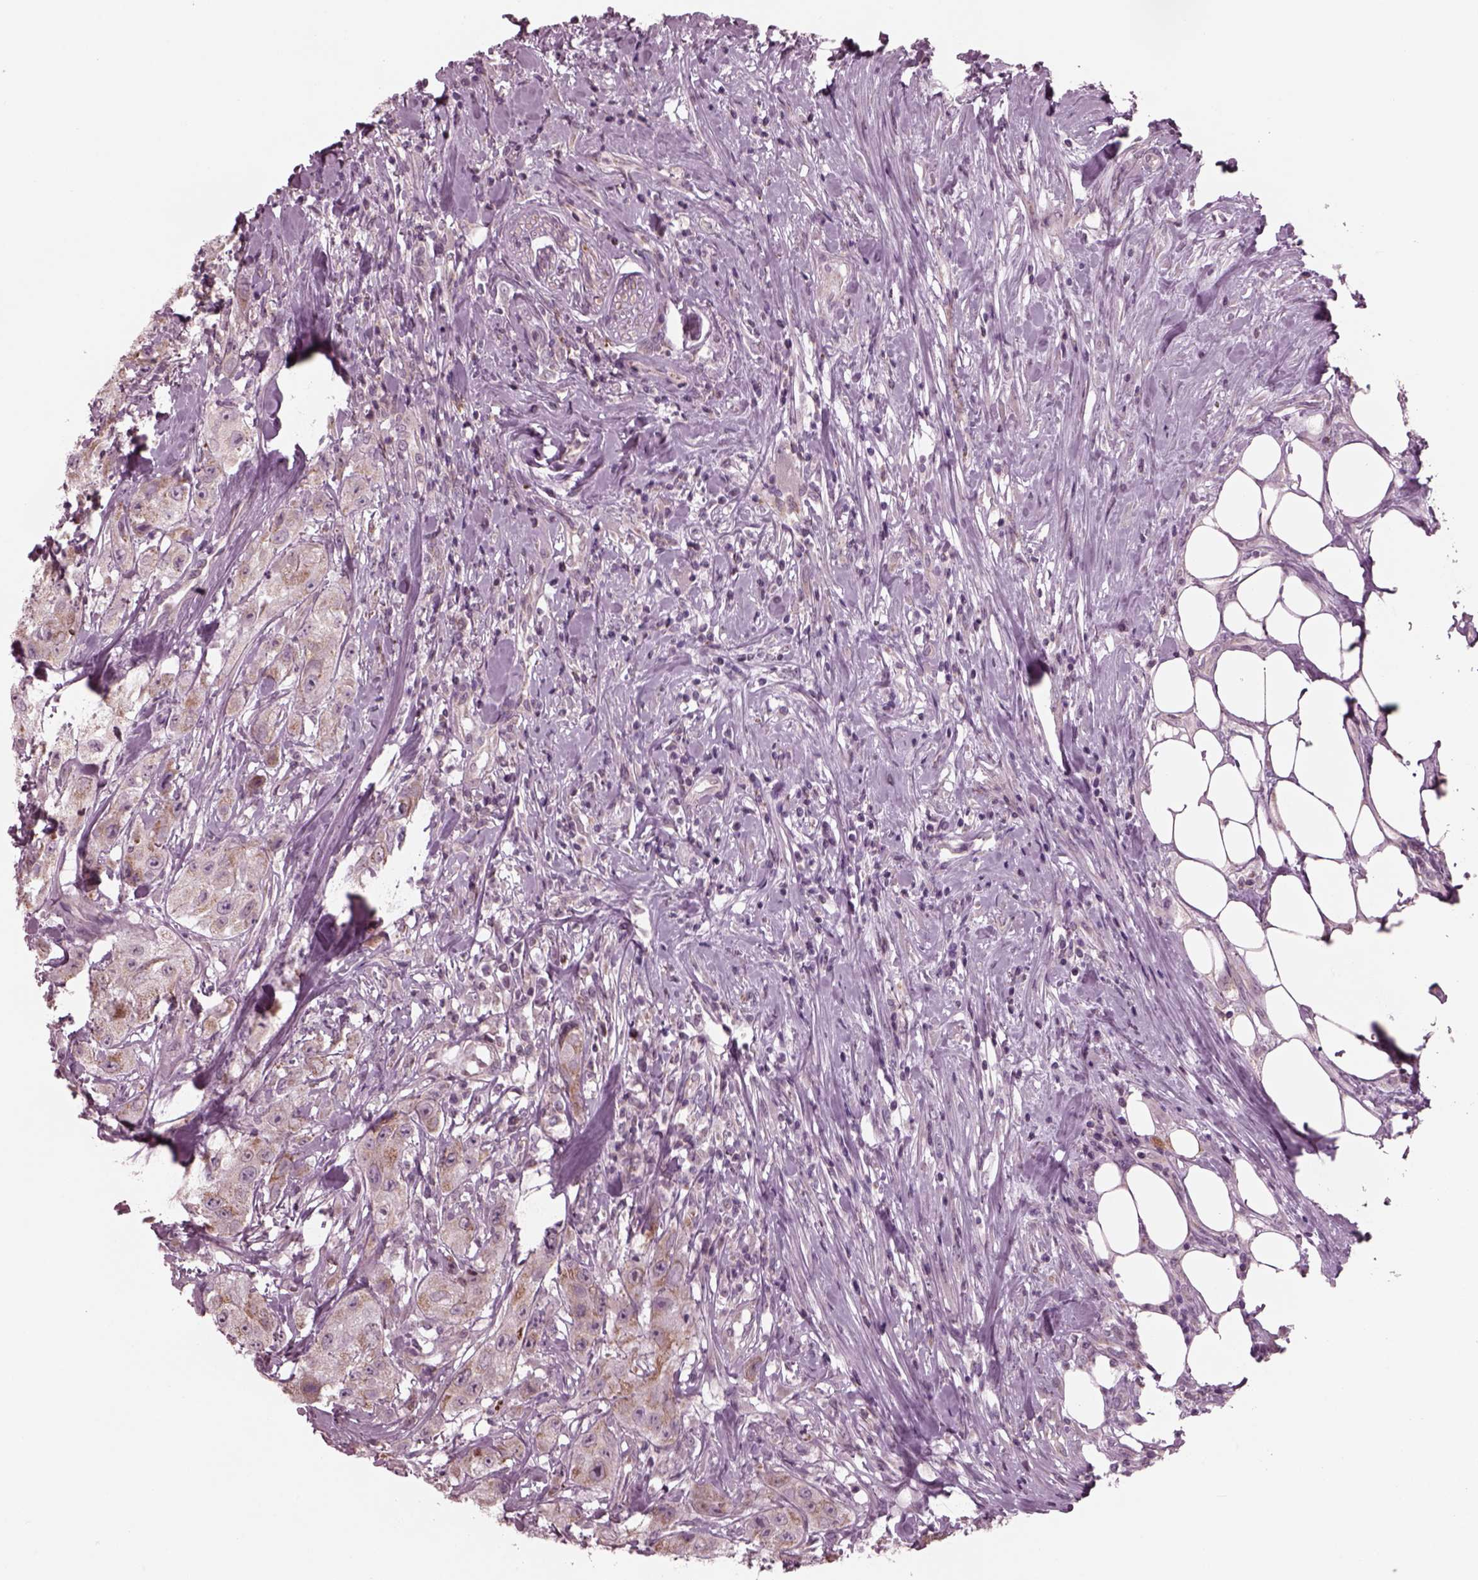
{"staining": {"intensity": "moderate", "quantity": "<25%", "location": "cytoplasmic/membranous"}, "tissue": "urothelial cancer", "cell_type": "Tumor cells", "image_type": "cancer", "snomed": [{"axis": "morphology", "description": "Urothelial carcinoma, High grade"}, {"axis": "topography", "description": "Urinary bladder"}], "caption": "A brown stain highlights moderate cytoplasmic/membranous positivity of a protein in human urothelial carcinoma (high-grade) tumor cells.", "gene": "CELSR3", "patient": {"sex": "male", "age": 79}}